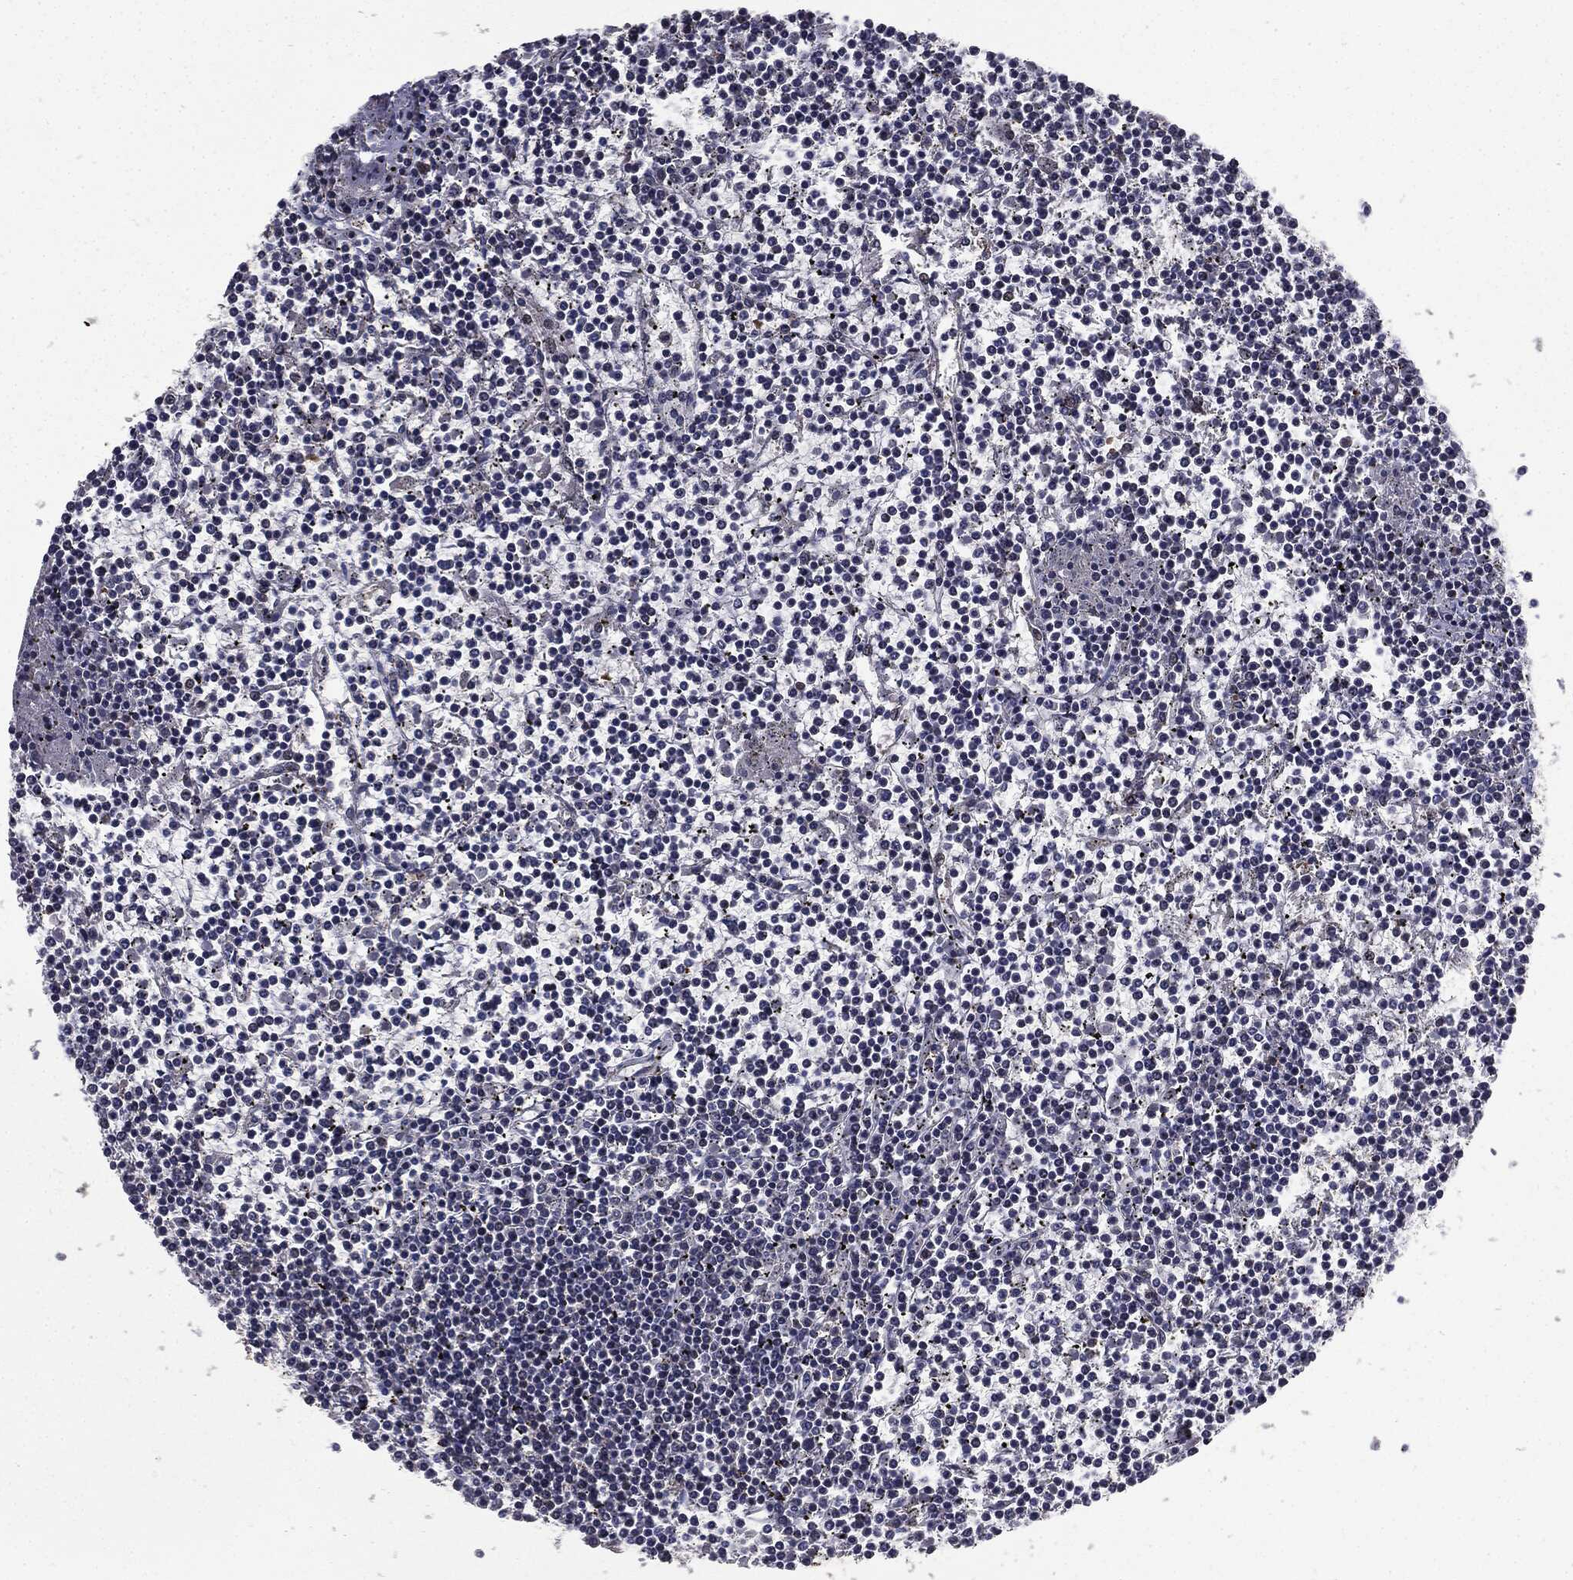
{"staining": {"intensity": "negative", "quantity": "none", "location": "none"}, "tissue": "lymphoma", "cell_type": "Tumor cells", "image_type": "cancer", "snomed": [{"axis": "morphology", "description": "Malignant lymphoma, non-Hodgkin's type, Low grade"}, {"axis": "topography", "description": "Spleen"}], "caption": "IHC image of neoplastic tissue: human lymphoma stained with DAB (3,3'-diaminobenzidine) exhibits no significant protein staining in tumor cells.", "gene": "PTPA", "patient": {"sex": "female", "age": 19}}